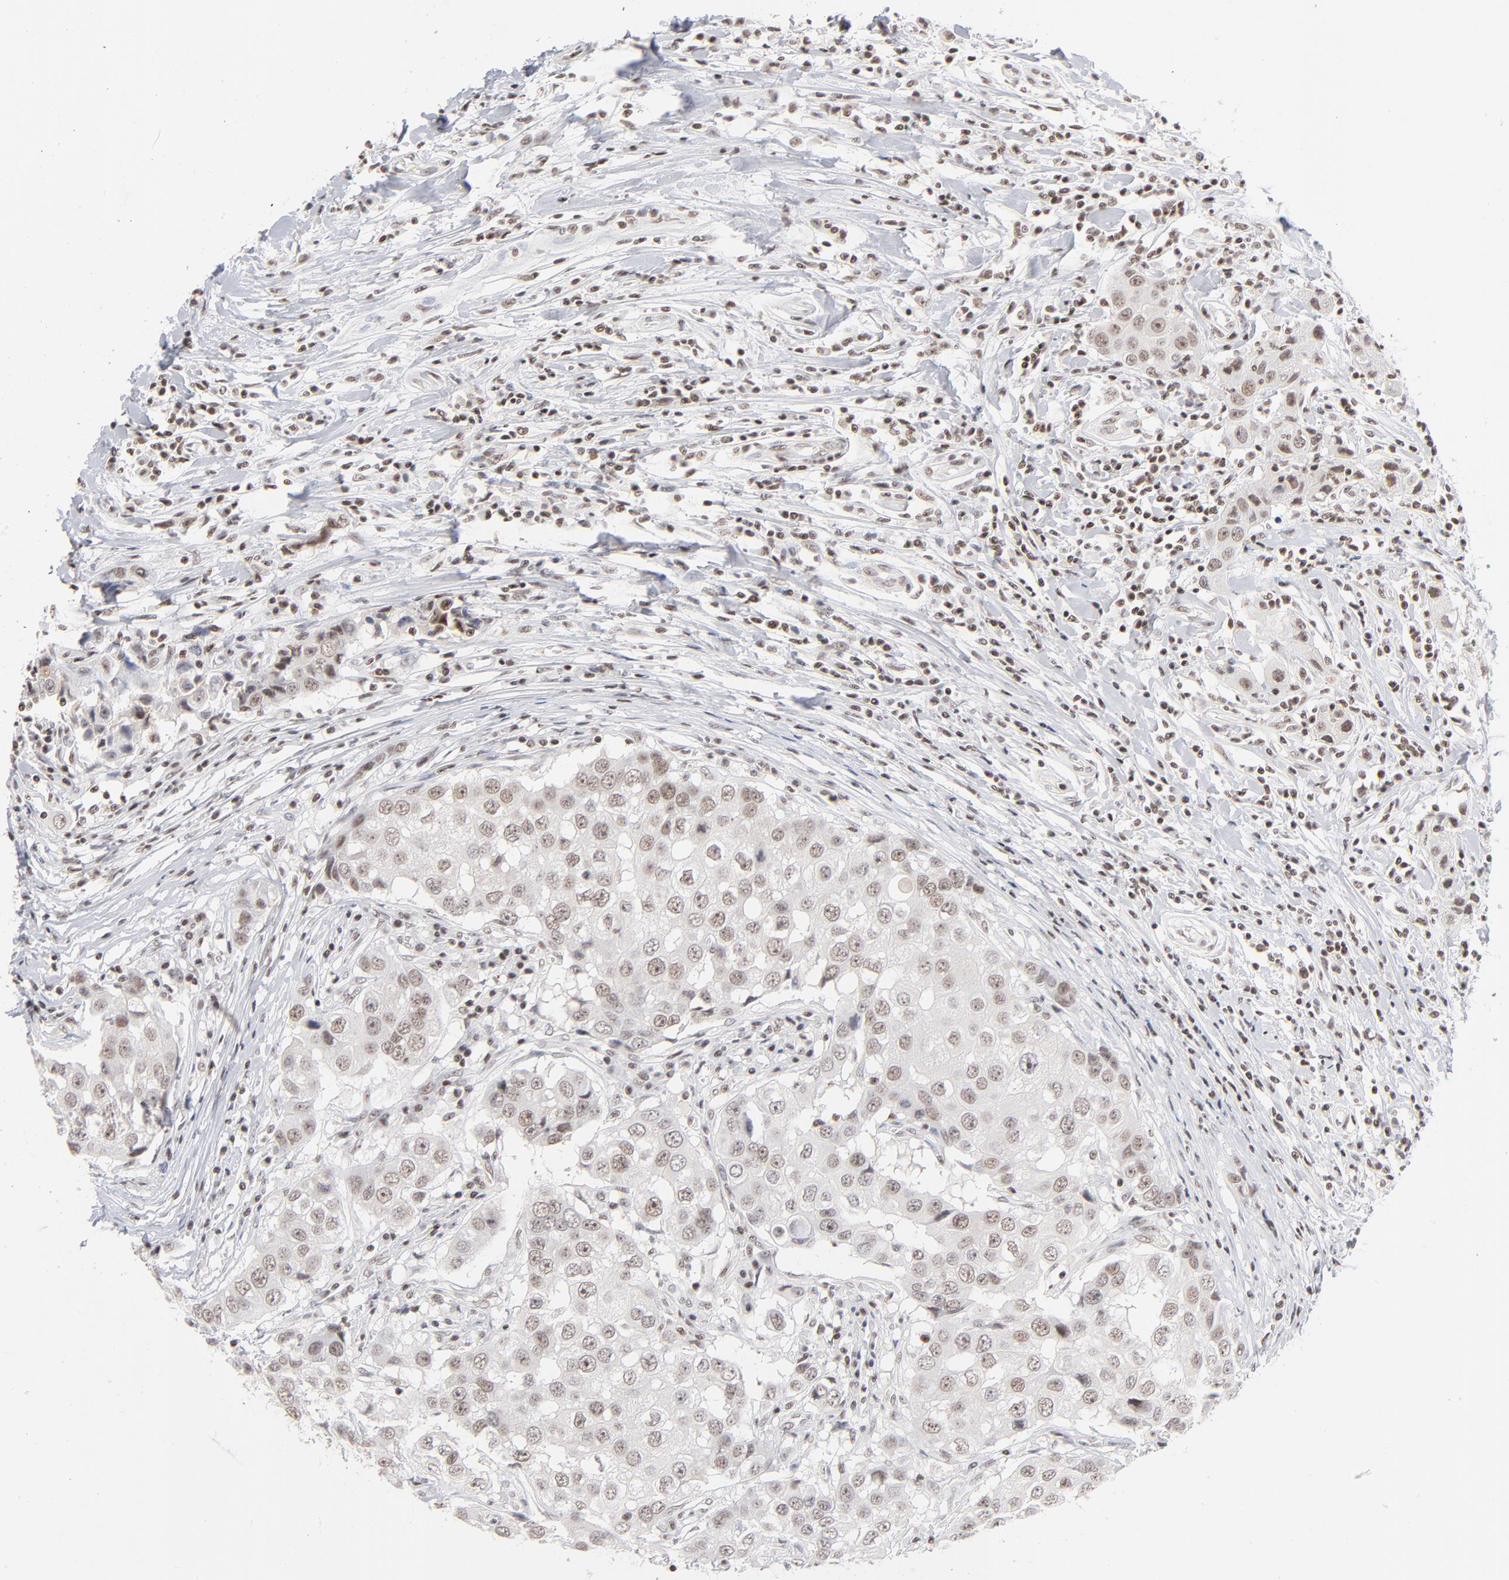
{"staining": {"intensity": "weak", "quantity": ">75%", "location": "nuclear"}, "tissue": "breast cancer", "cell_type": "Tumor cells", "image_type": "cancer", "snomed": [{"axis": "morphology", "description": "Duct carcinoma"}, {"axis": "topography", "description": "Breast"}], "caption": "Immunohistochemistry (IHC) (DAB (3,3'-diaminobenzidine)) staining of breast cancer (invasive ductal carcinoma) shows weak nuclear protein expression in approximately >75% of tumor cells.", "gene": "ZNF143", "patient": {"sex": "female", "age": 27}}